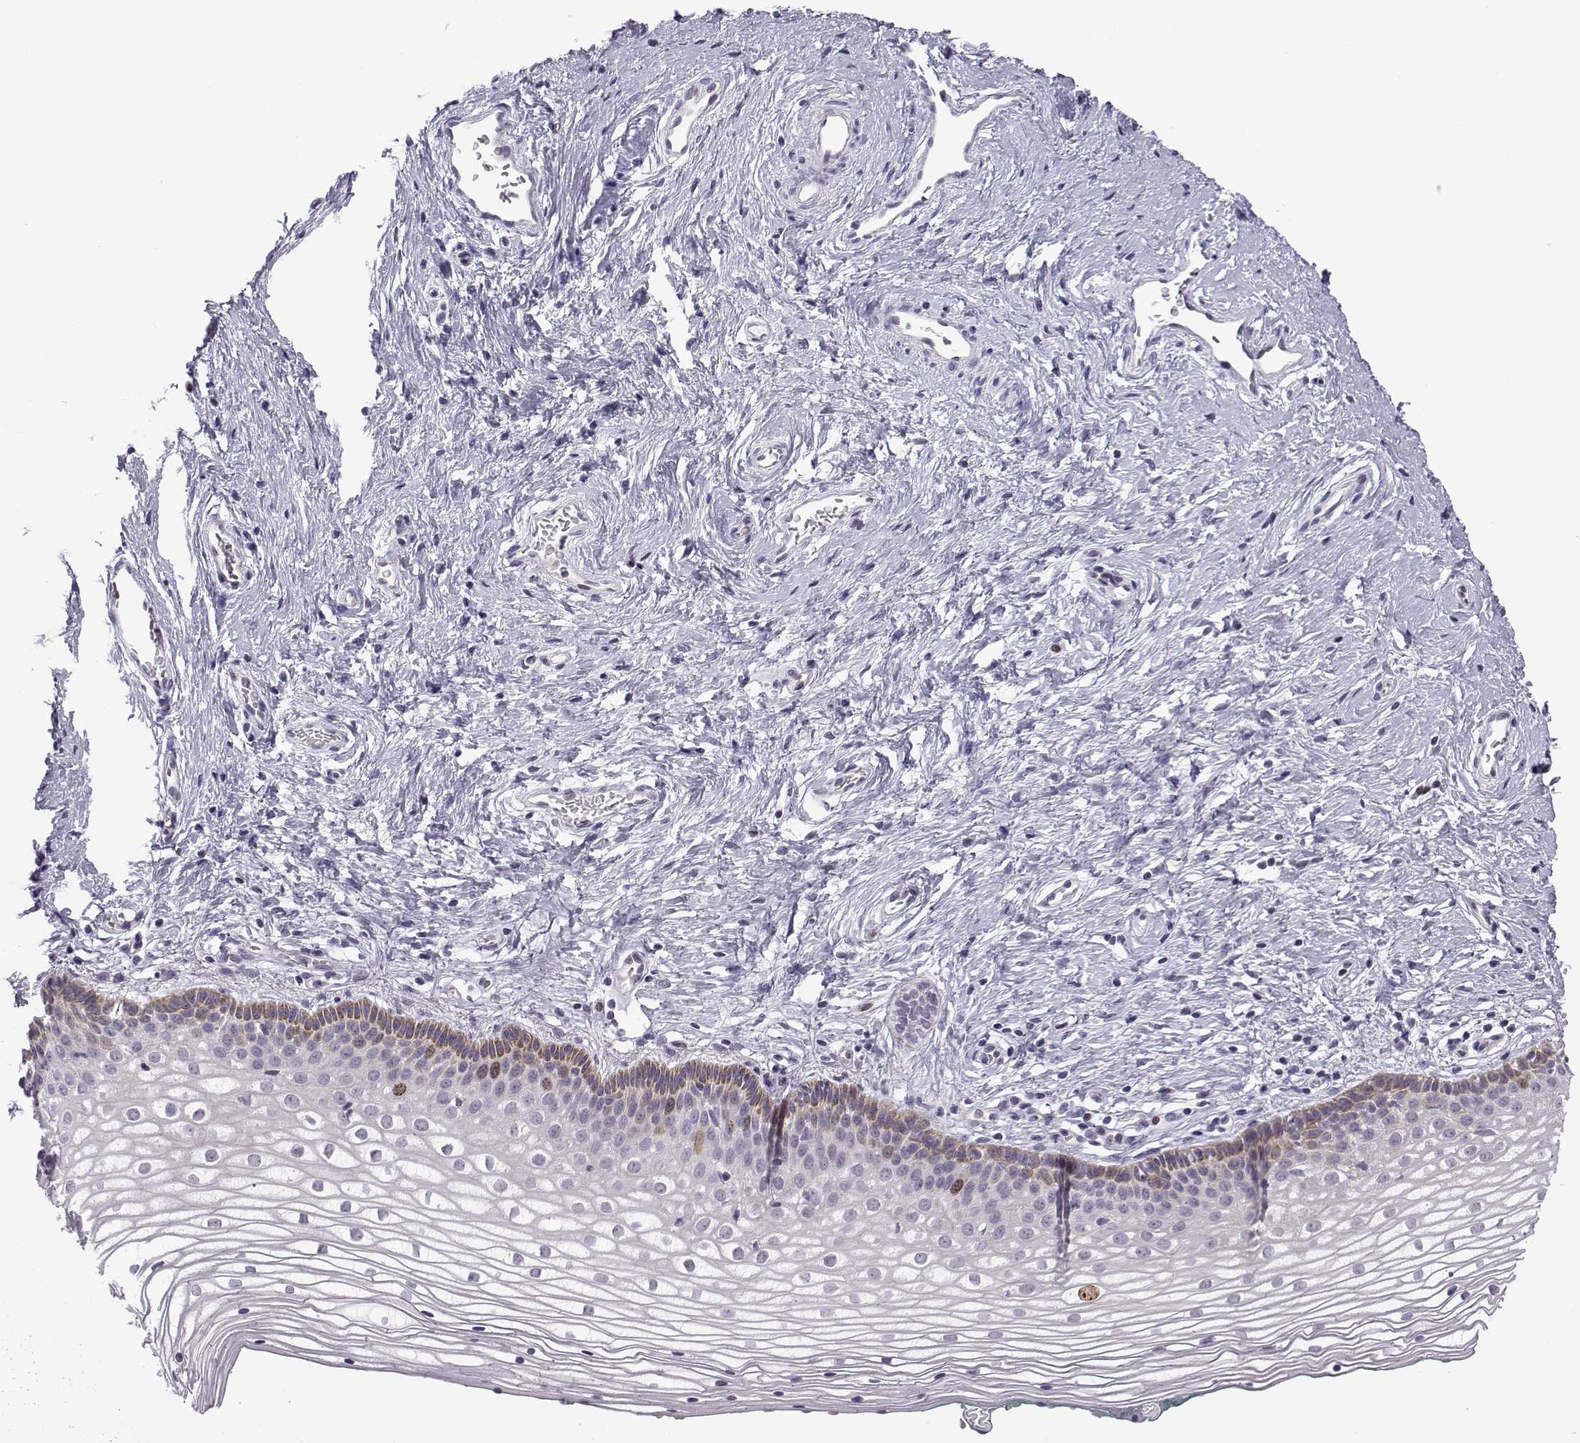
{"staining": {"intensity": "moderate", "quantity": "<25%", "location": "nuclear"}, "tissue": "vagina", "cell_type": "Squamous epithelial cells", "image_type": "normal", "snomed": [{"axis": "morphology", "description": "Normal tissue, NOS"}, {"axis": "topography", "description": "Vagina"}], "caption": "Protein staining of benign vagina exhibits moderate nuclear positivity in about <25% of squamous epithelial cells.", "gene": "INCENP", "patient": {"sex": "female", "age": 36}}